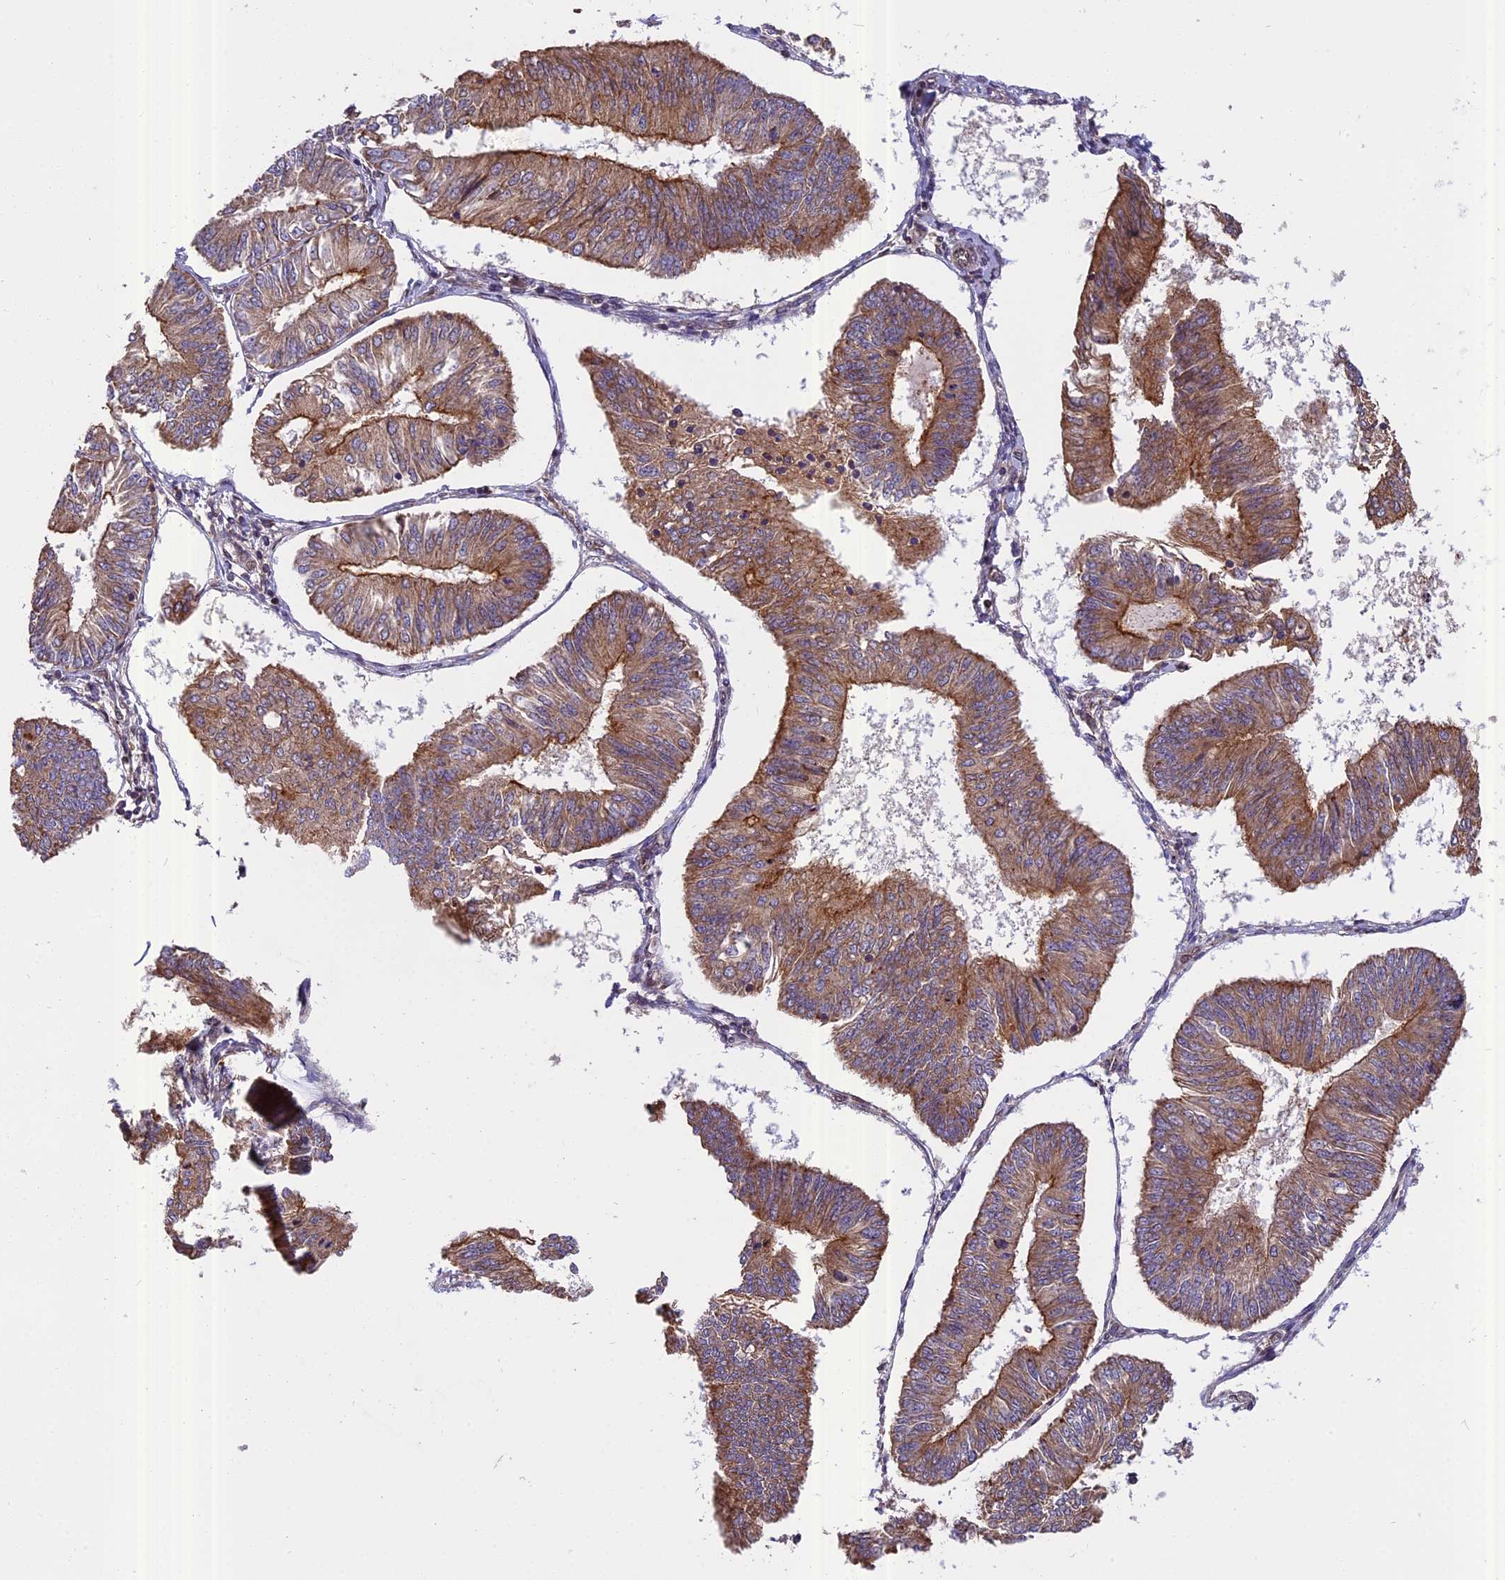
{"staining": {"intensity": "moderate", "quantity": ">75%", "location": "cytoplasmic/membranous"}, "tissue": "endometrial cancer", "cell_type": "Tumor cells", "image_type": "cancer", "snomed": [{"axis": "morphology", "description": "Adenocarcinoma, NOS"}, {"axis": "topography", "description": "Endometrium"}], "caption": "Human endometrial cancer stained for a protein (brown) displays moderate cytoplasmic/membranous positive expression in about >75% of tumor cells.", "gene": "CHMP2A", "patient": {"sex": "female", "age": 58}}